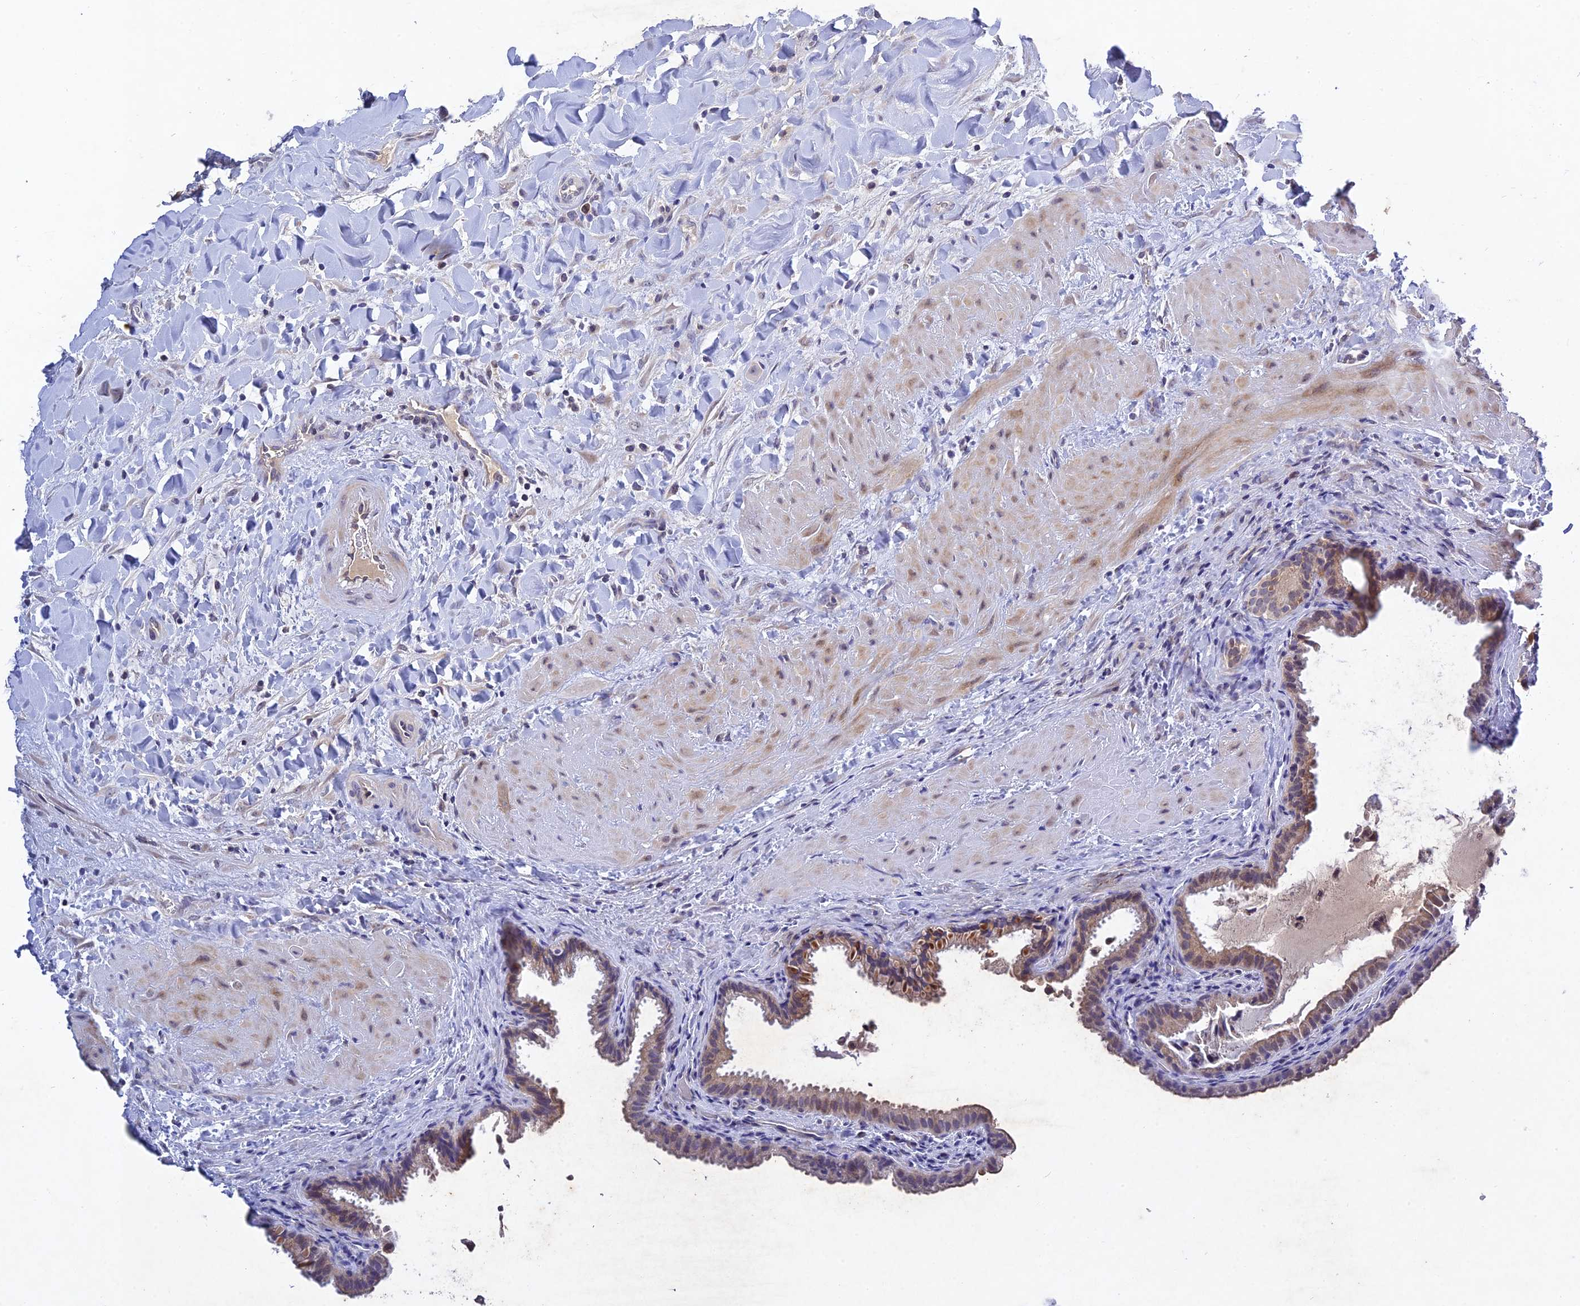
{"staining": {"intensity": "weak", "quantity": ">75%", "location": "cytoplasmic/membranous"}, "tissue": "gallbladder", "cell_type": "Glandular cells", "image_type": "normal", "snomed": [{"axis": "morphology", "description": "Normal tissue, NOS"}, {"axis": "topography", "description": "Gallbladder"}], "caption": "Protein expression analysis of unremarkable human gallbladder reveals weak cytoplasmic/membranous expression in about >75% of glandular cells.", "gene": "CHST5", "patient": {"sex": "male", "age": 24}}